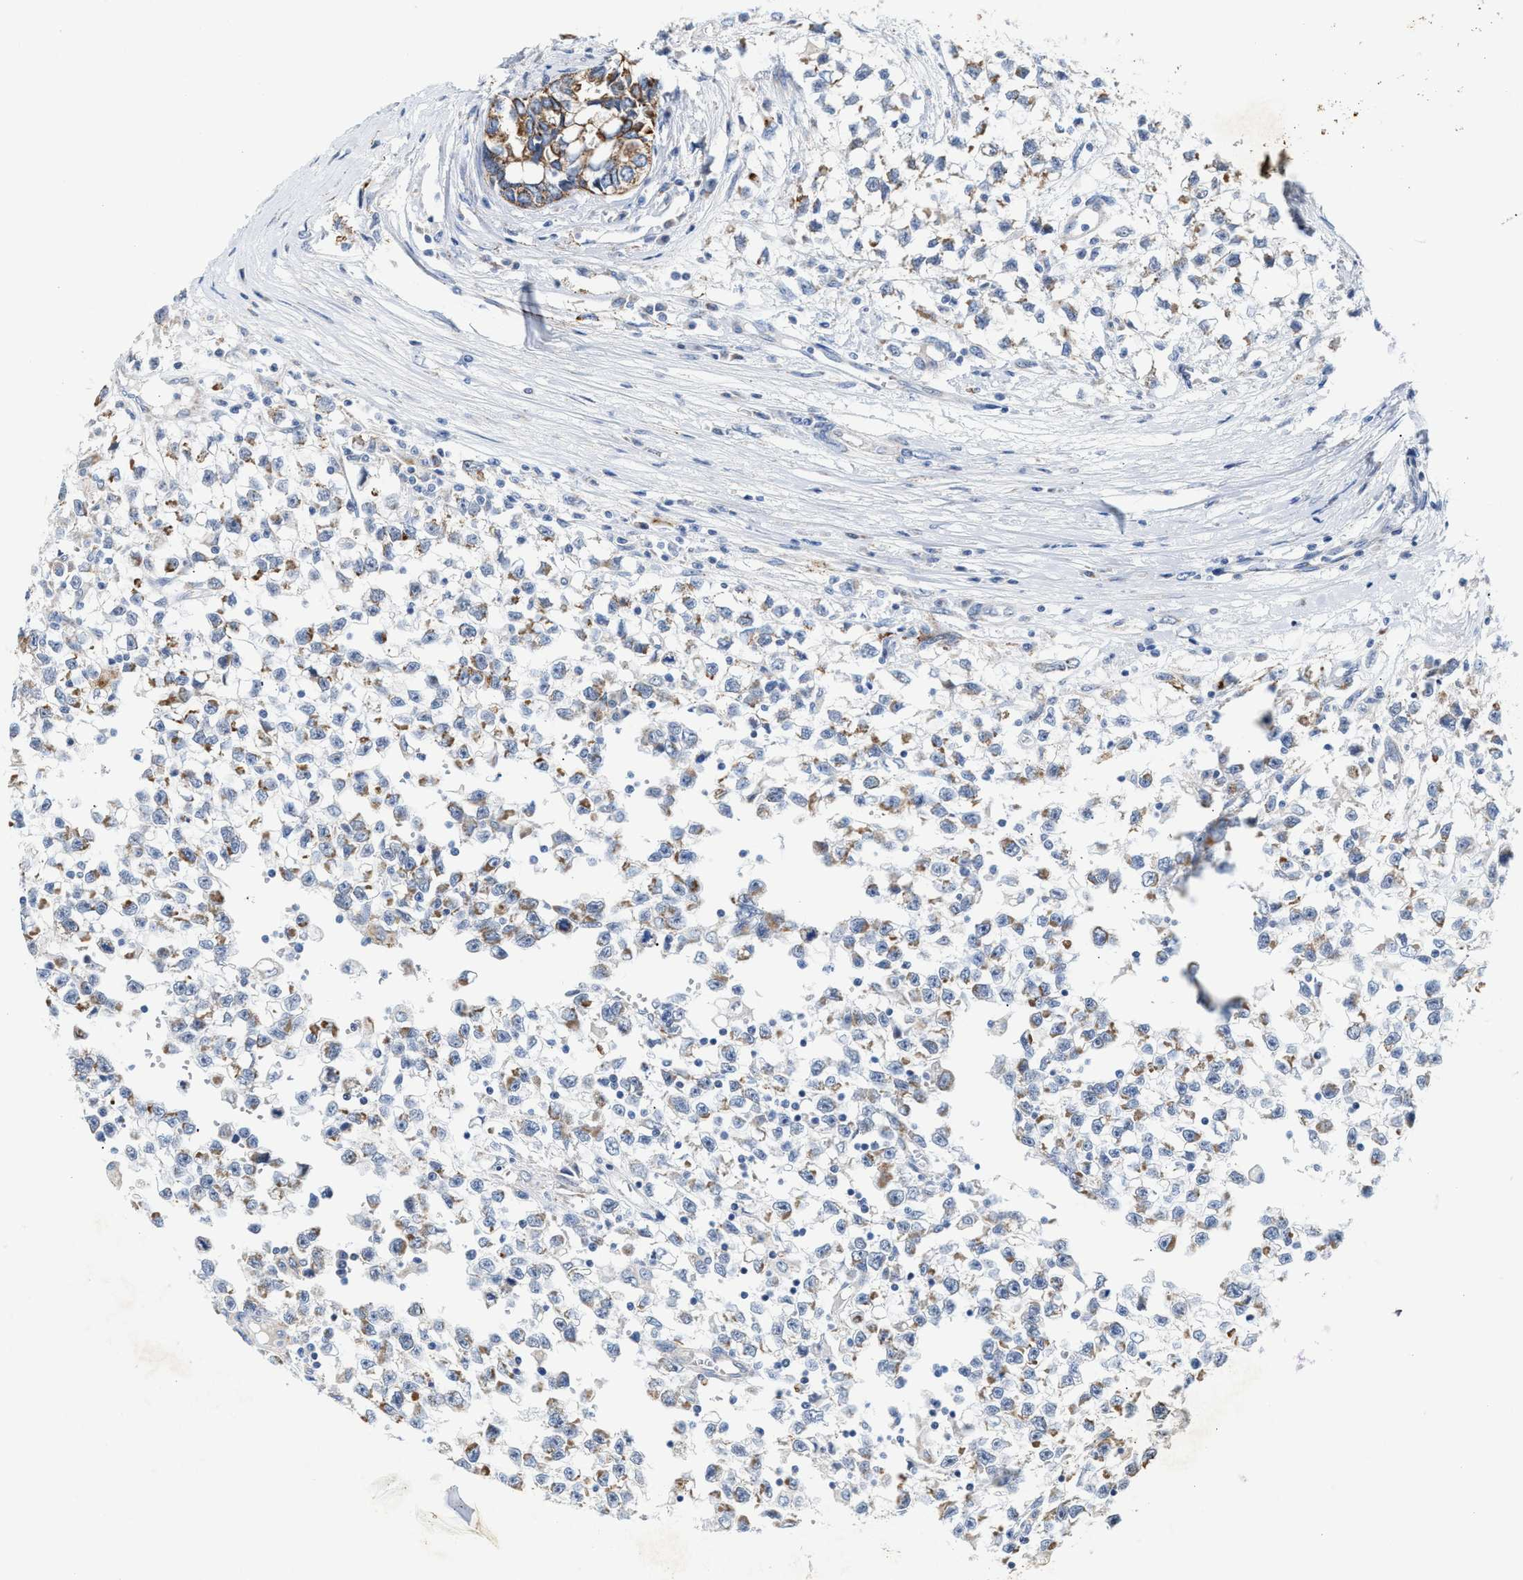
{"staining": {"intensity": "negative", "quantity": "none", "location": "none"}, "tissue": "testis cancer", "cell_type": "Tumor cells", "image_type": "cancer", "snomed": [{"axis": "morphology", "description": "Seminoma, NOS"}, {"axis": "morphology", "description": "Carcinoma, Embryonal, NOS"}, {"axis": "topography", "description": "Testis"}], "caption": "Testis embryonal carcinoma stained for a protein using immunohistochemistry (IHC) demonstrates no positivity tumor cells.", "gene": "JAG1", "patient": {"sex": "male", "age": 51}}